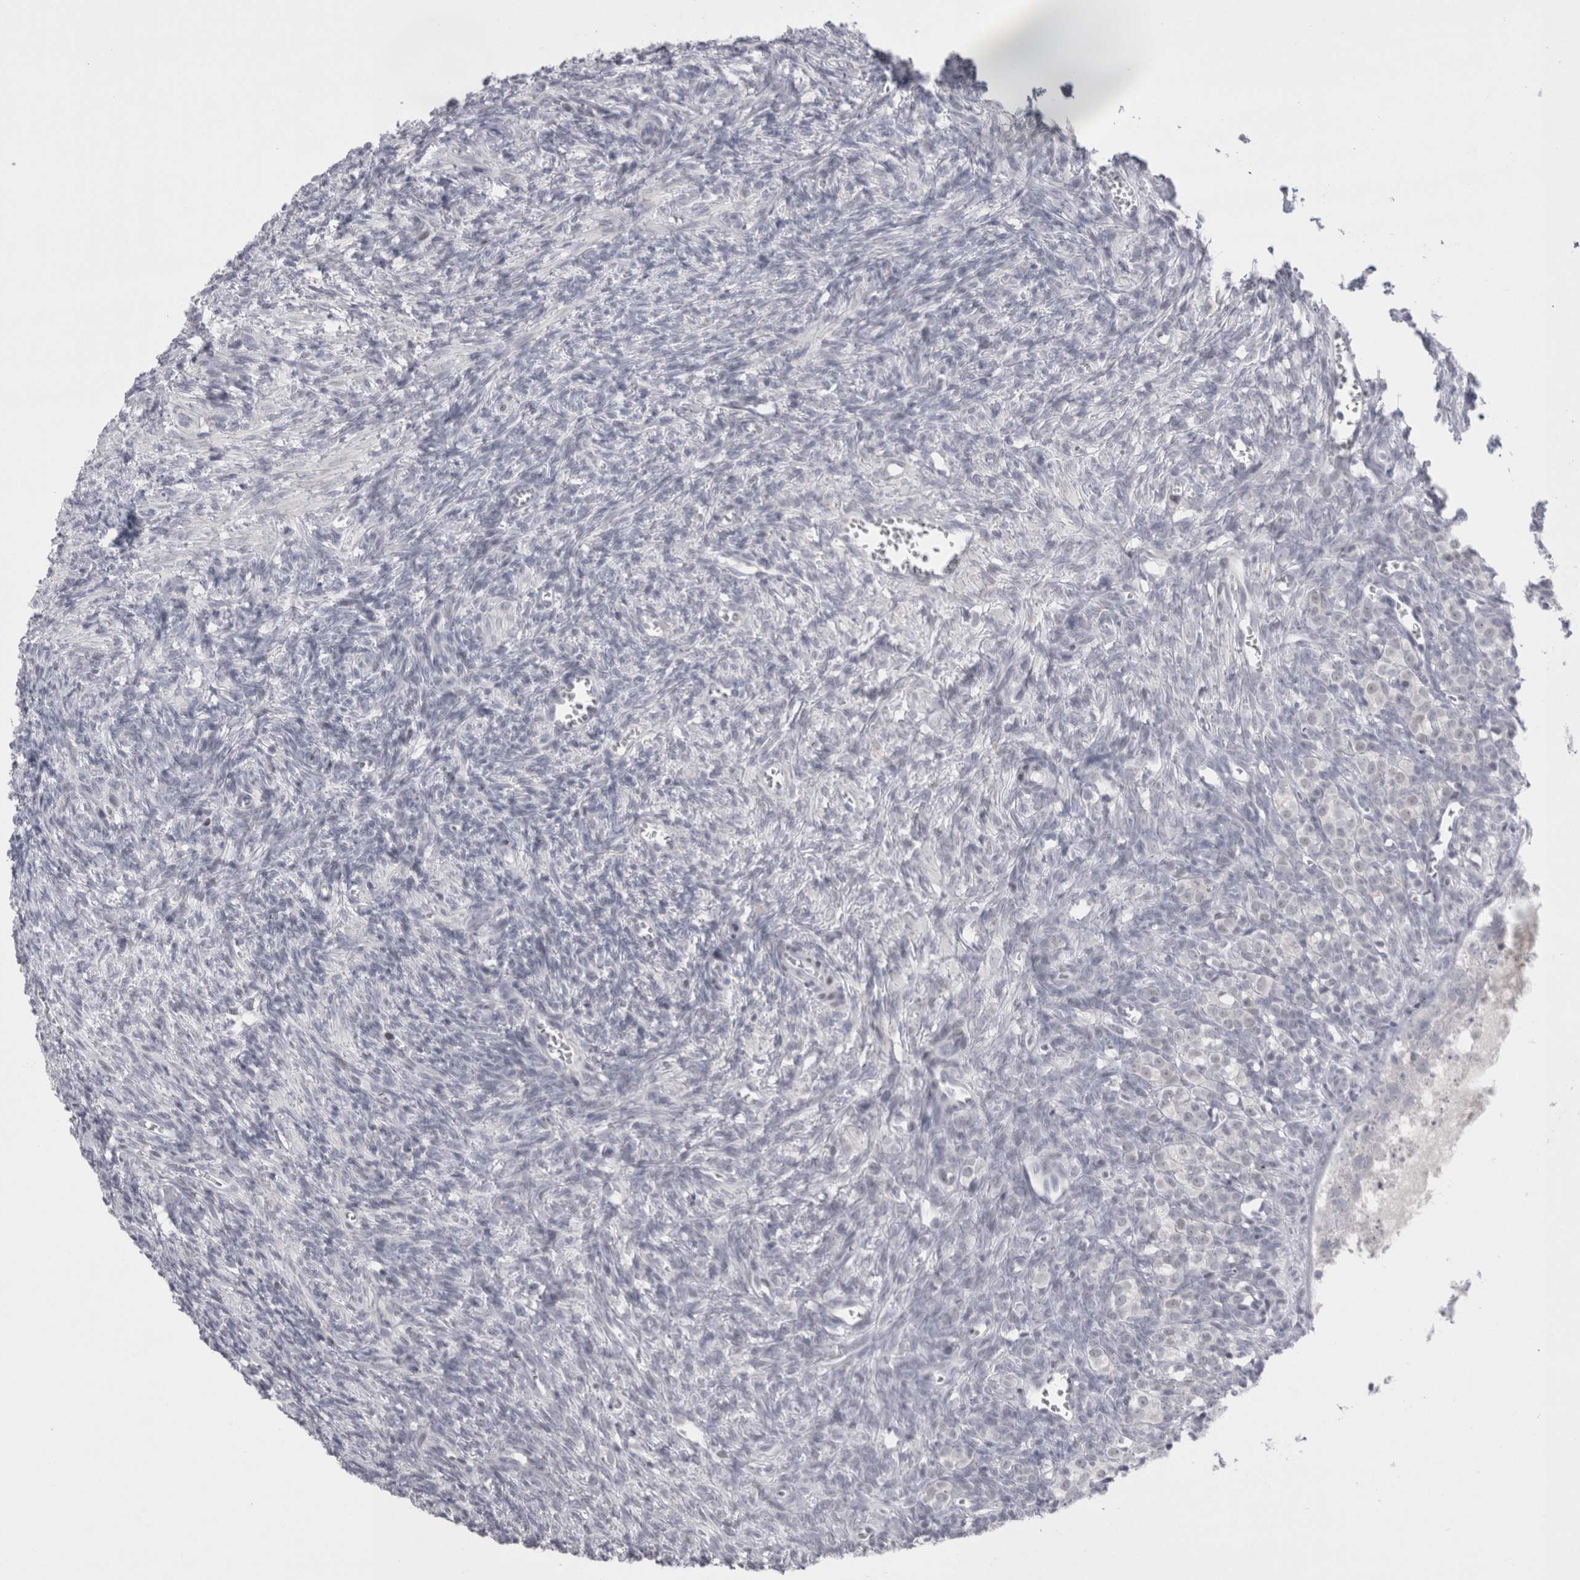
{"staining": {"intensity": "negative", "quantity": "none", "location": "none"}, "tissue": "ovary", "cell_type": "Ovarian stroma cells", "image_type": "normal", "snomed": [{"axis": "morphology", "description": "Normal tissue, NOS"}, {"axis": "topography", "description": "Ovary"}], "caption": "There is no significant staining in ovarian stroma cells of ovary. (Brightfield microscopy of DAB immunohistochemistry (IHC) at high magnification).", "gene": "FNDC8", "patient": {"sex": "female", "age": 27}}